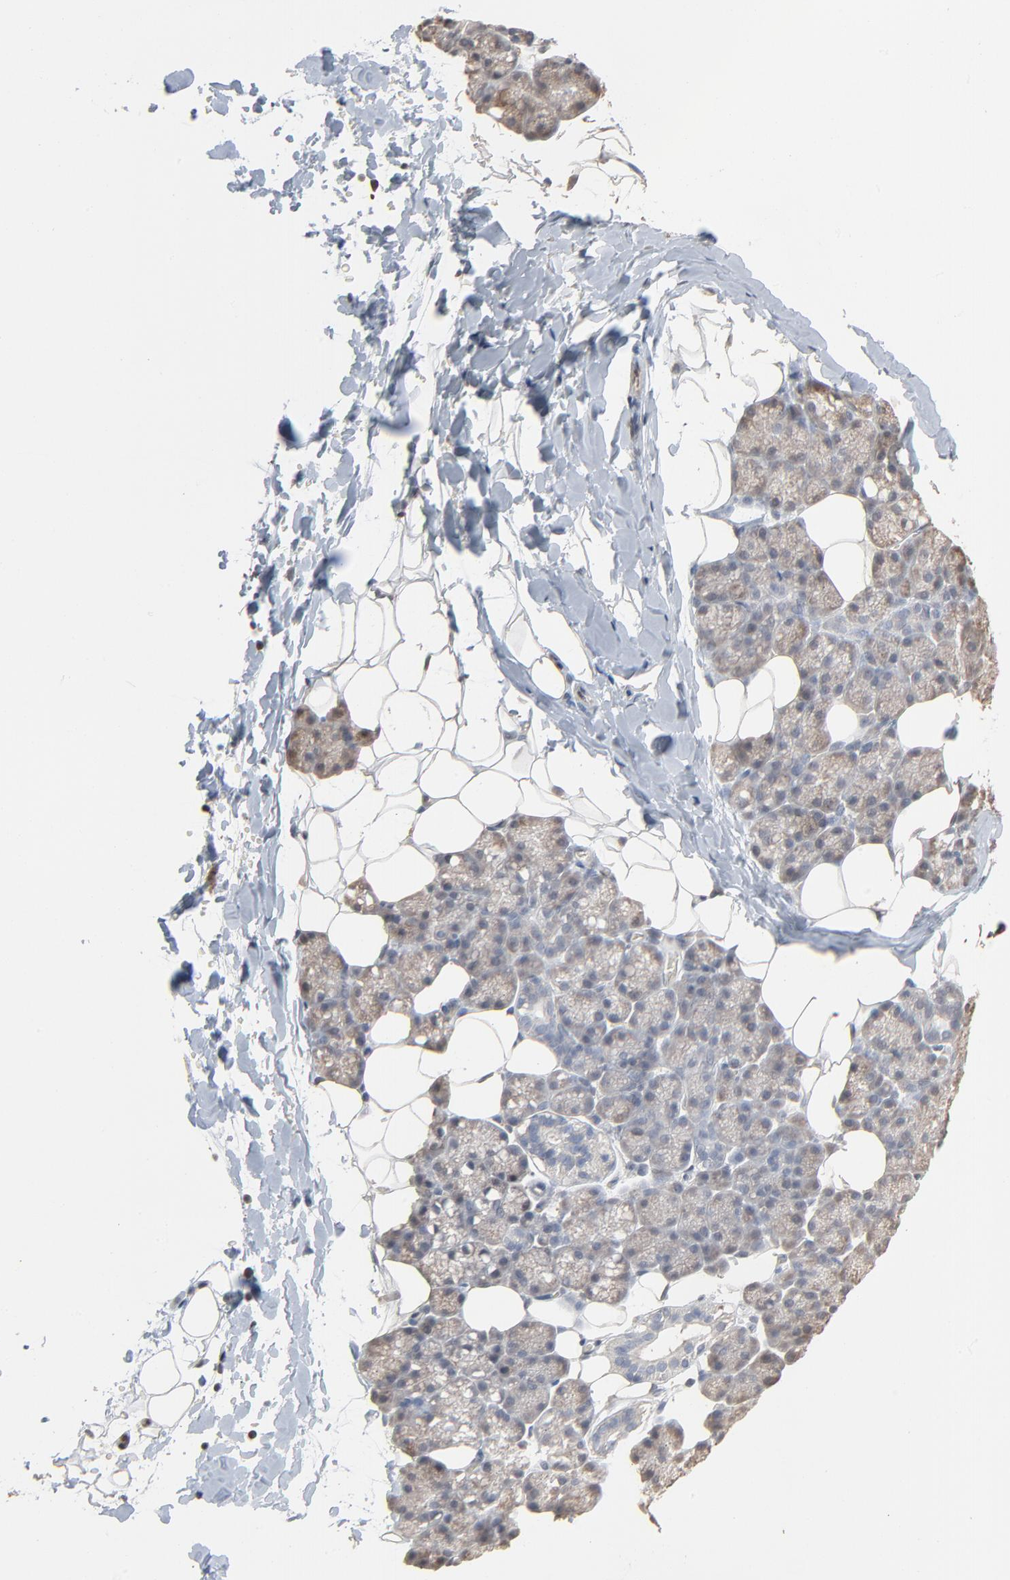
{"staining": {"intensity": "weak", "quantity": ">75%", "location": "cytoplasmic/membranous"}, "tissue": "salivary gland", "cell_type": "Glandular cells", "image_type": "normal", "snomed": [{"axis": "morphology", "description": "Normal tissue, NOS"}, {"axis": "topography", "description": "Lymph node"}, {"axis": "topography", "description": "Salivary gland"}], "caption": "Protein positivity by immunohistochemistry (IHC) demonstrates weak cytoplasmic/membranous staining in about >75% of glandular cells in benign salivary gland. The staining was performed using DAB to visualize the protein expression in brown, while the nuclei were stained in blue with hematoxylin (Magnification: 20x).", "gene": "CCT5", "patient": {"sex": "male", "age": 8}}